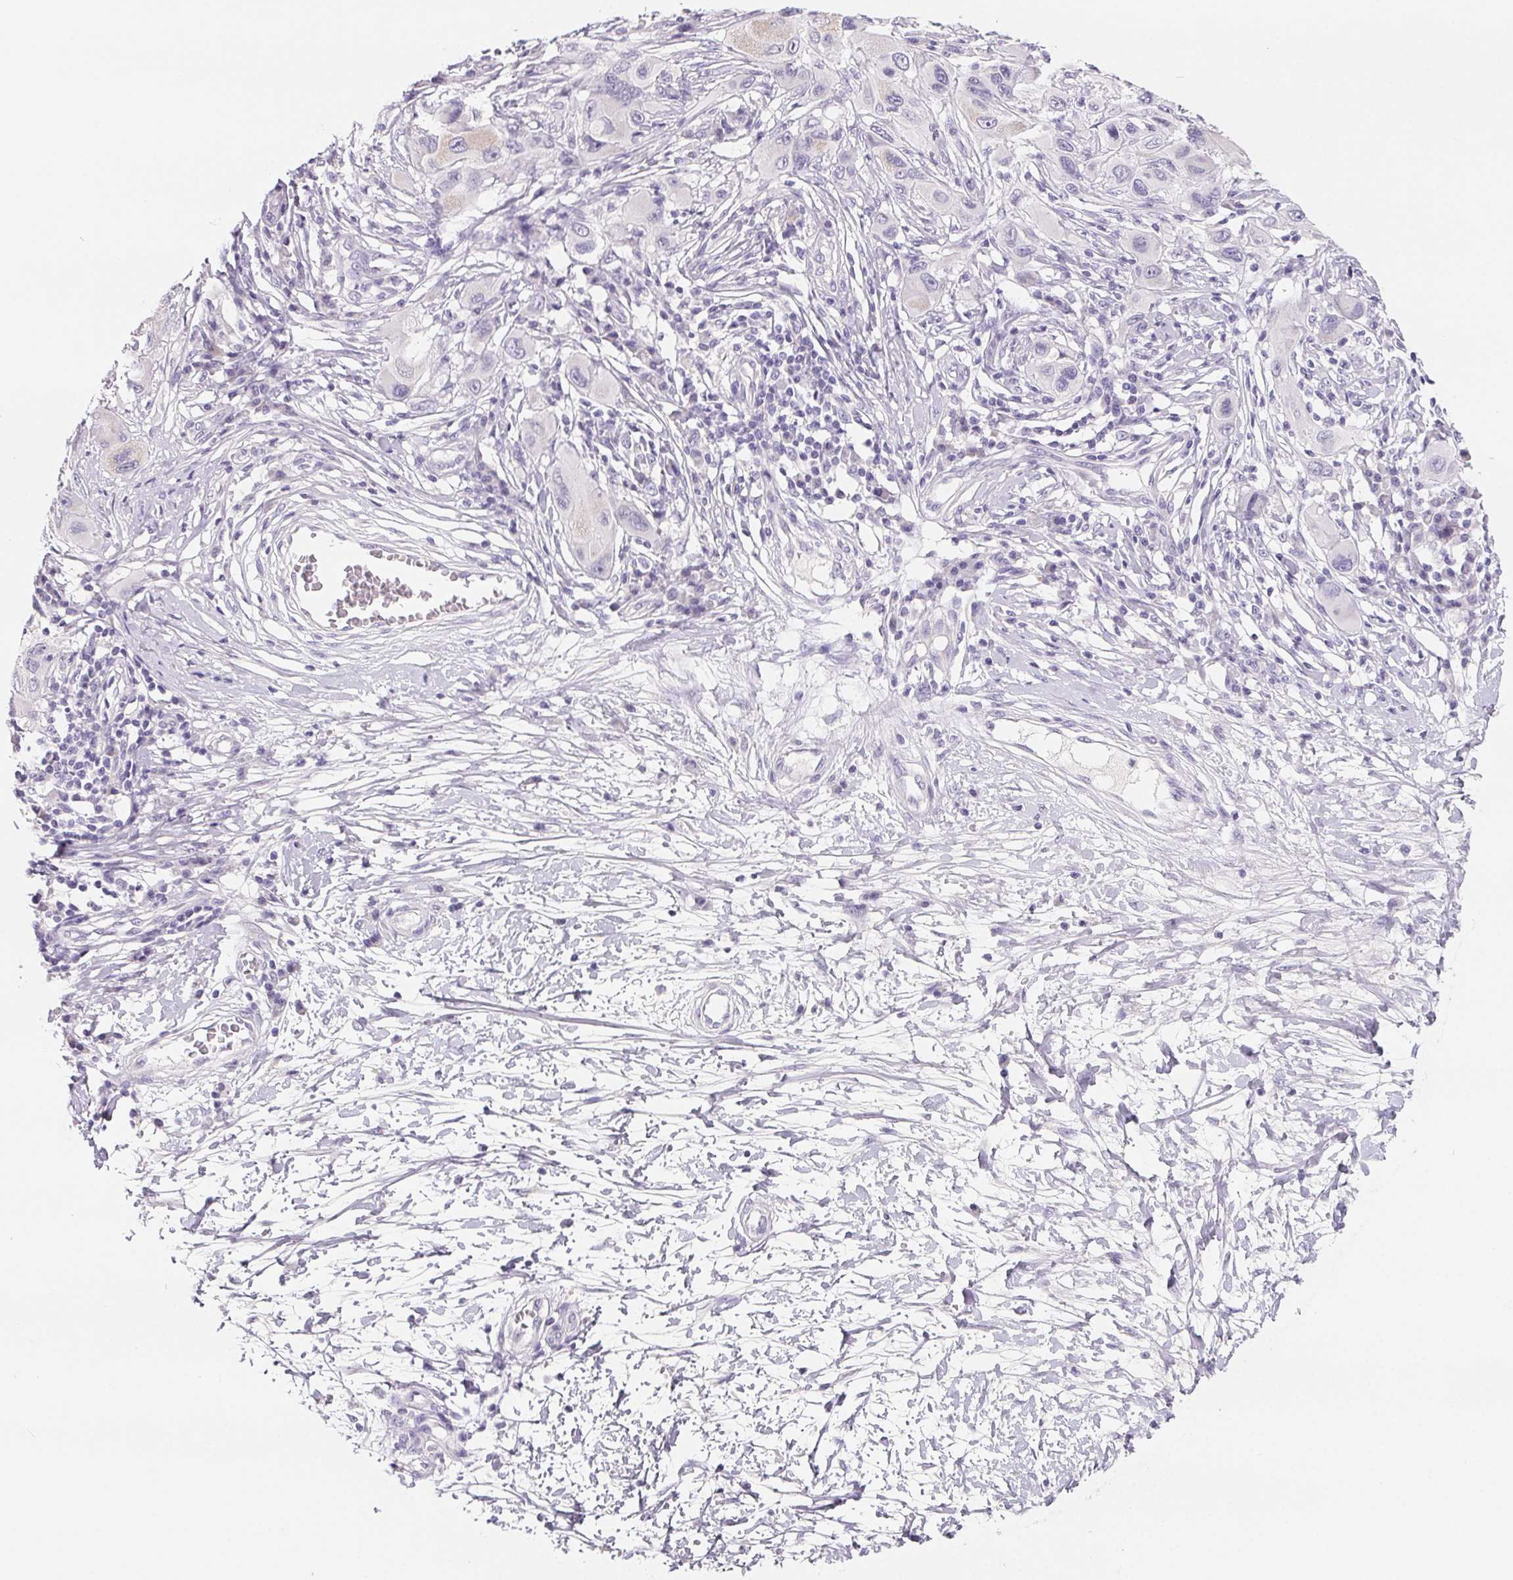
{"staining": {"intensity": "negative", "quantity": "none", "location": "none"}, "tissue": "melanoma", "cell_type": "Tumor cells", "image_type": "cancer", "snomed": [{"axis": "morphology", "description": "Malignant melanoma, NOS"}, {"axis": "topography", "description": "Skin"}], "caption": "Immunohistochemical staining of malignant melanoma reveals no significant staining in tumor cells.", "gene": "FDX1", "patient": {"sex": "male", "age": 53}}